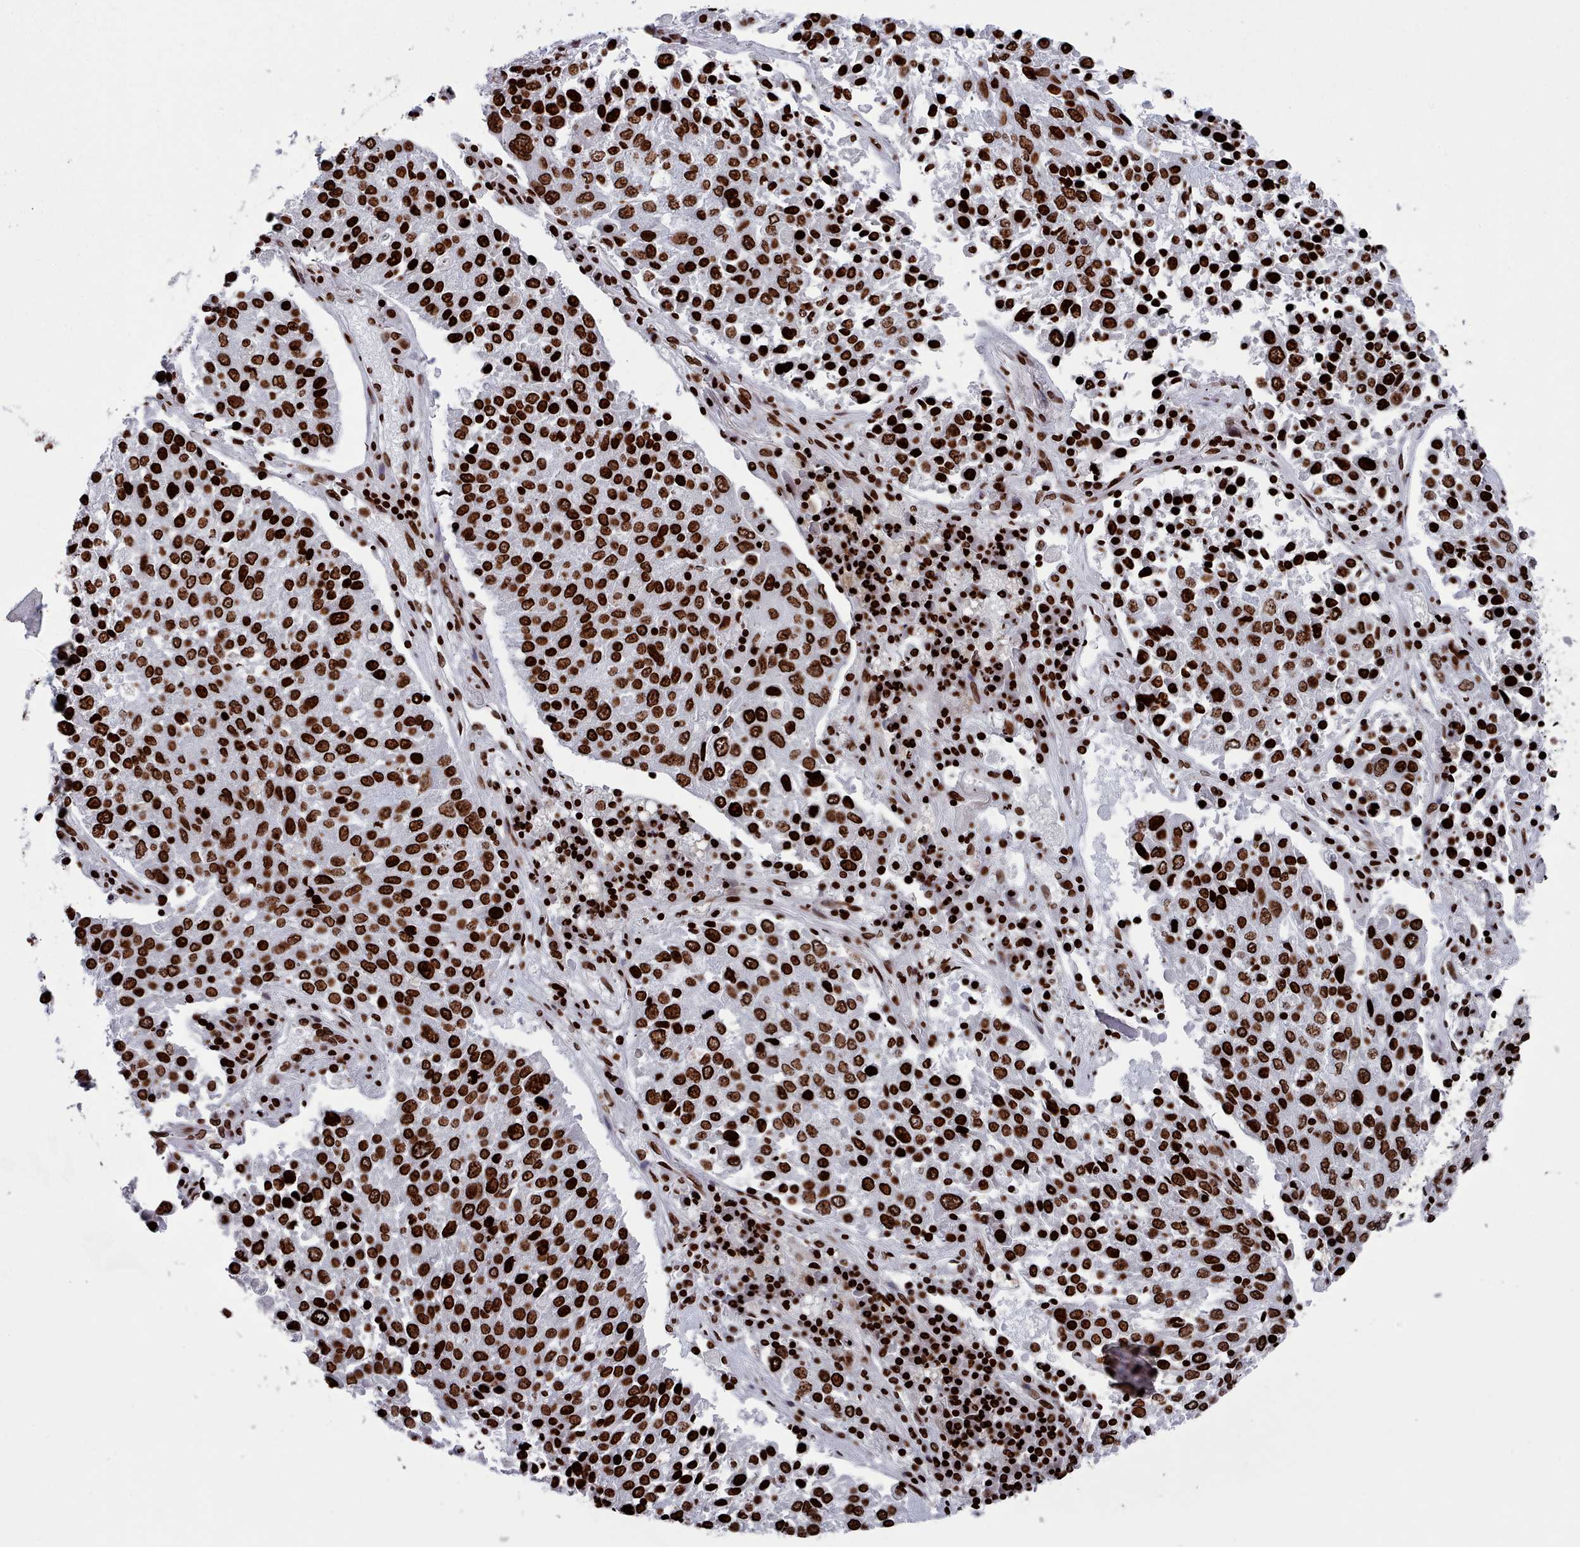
{"staining": {"intensity": "strong", "quantity": ">75%", "location": "nuclear"}, "tissue": "lung cancer", "cell_type": "Tumor cells", "image_type": "cancer", "snomed": [{"axis": "morphology", "description": "Squamous cell carcinoma, NOS"}, {"axis": "topography", "description": "Lung"}], "caption": "Immunohistochemical staining of human lung cancer reveals high levels of strong nuclear protein positivity in about >75% of tumor cells.", "gene": "PCDHB12", "patient": {"sex": "male", "age": 65}}